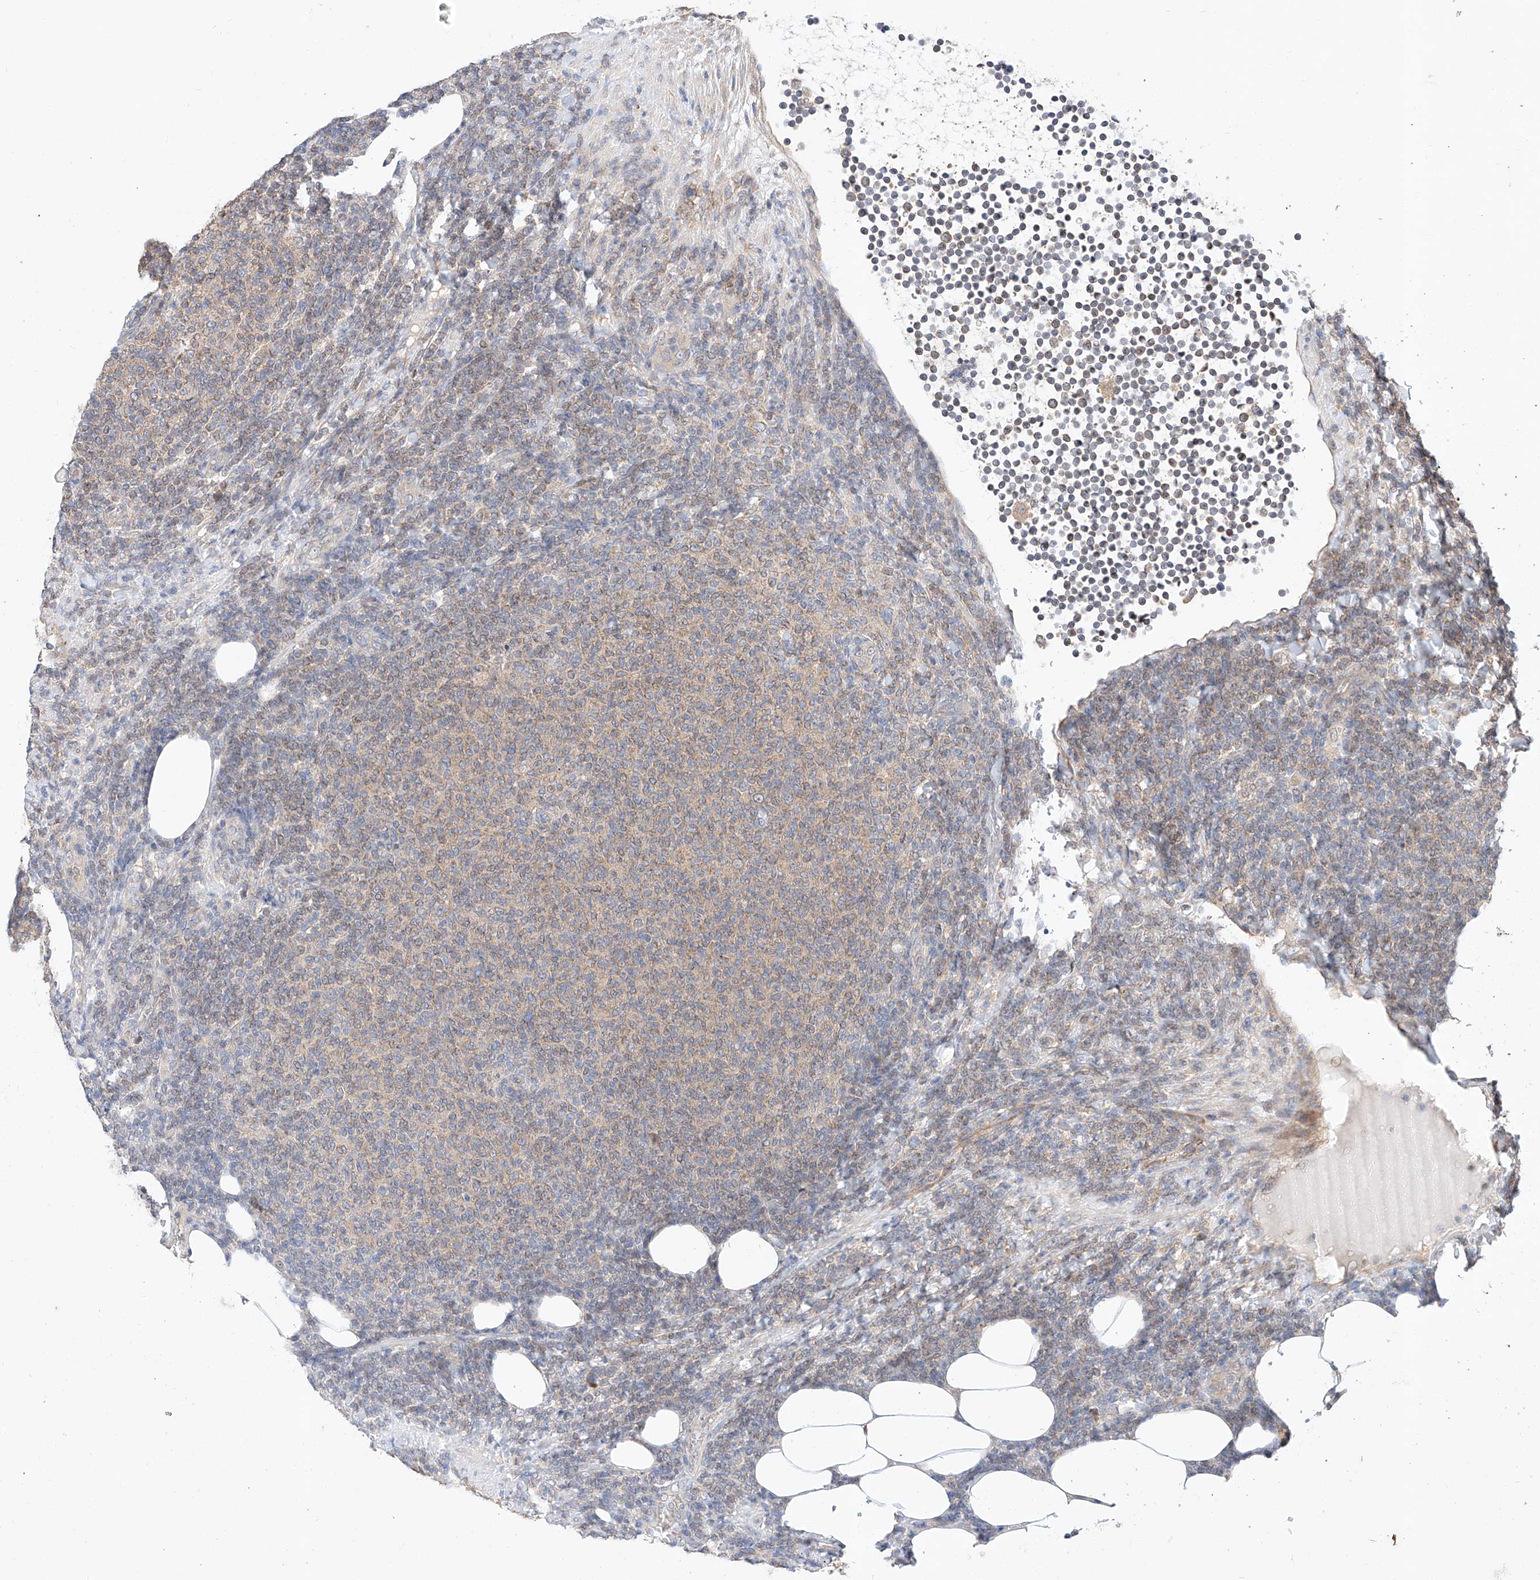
{"staining": {"intensity": "weak", "quantity": "25%-75%", "location": "cytoplasmic/membranous"}, "tissue": "lymphoma", "cell_type": "Tumor cells", "image_type": "cancer", "snomed": [{"axis": "morphology", "description": "Malignant lymphoma, non-Hodgkin's type, Low grade"}, {"axis": "topography", "description": "Lymph node"}], "caption": "Malignant lymphoma, non-Hodgkin's type (low-grade) stained with DAB IHC shows low levels of weak cytoplasmic/membranous expression in about 25%-75% of tumor cells.", "gene": "C6orf118", "patient": {"sex": "male", "age": 66}}